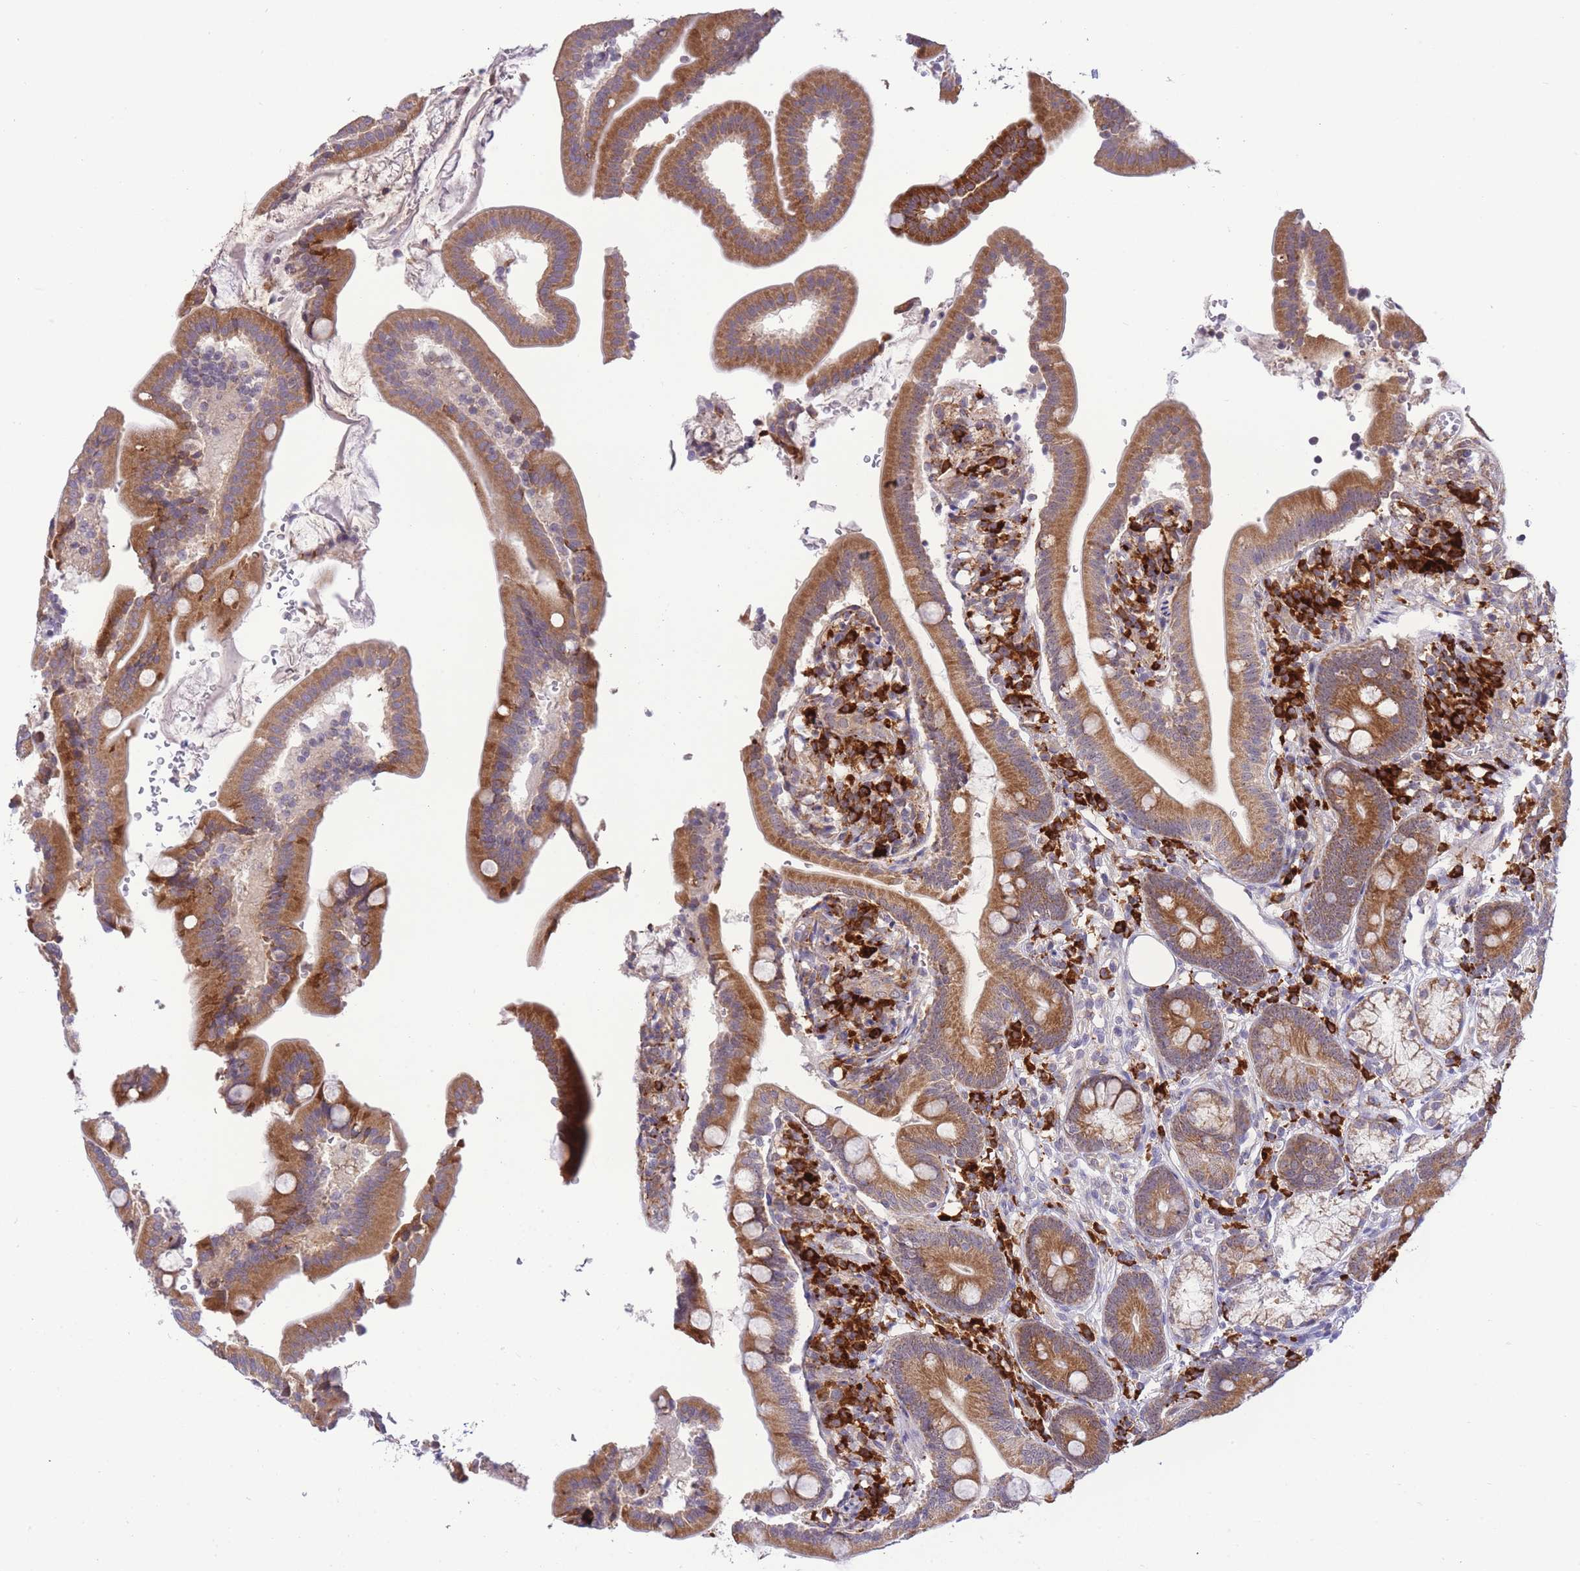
{"staining": {"intensity": "strong", "quantity": ">75%", "location": "cytoplasmic/membranous"}, "tissue": "duodenum", "cell_type": "Glandular cells", "image_type": "normal", "snomed": [{"axis": "morphology", "description": "Normal tissue, NOS"}, {"axis": "topography", "description": "Duodenum"}], "caption": "A photomicrograph showing strong cytoplasmic/membranous expression in approximately >75% of glandular cells in normal duodenum, as visualized by brown immunohistochemical staining.", "gene": "EXOSC8", "patient": {"sex": "female", "age": 67}}